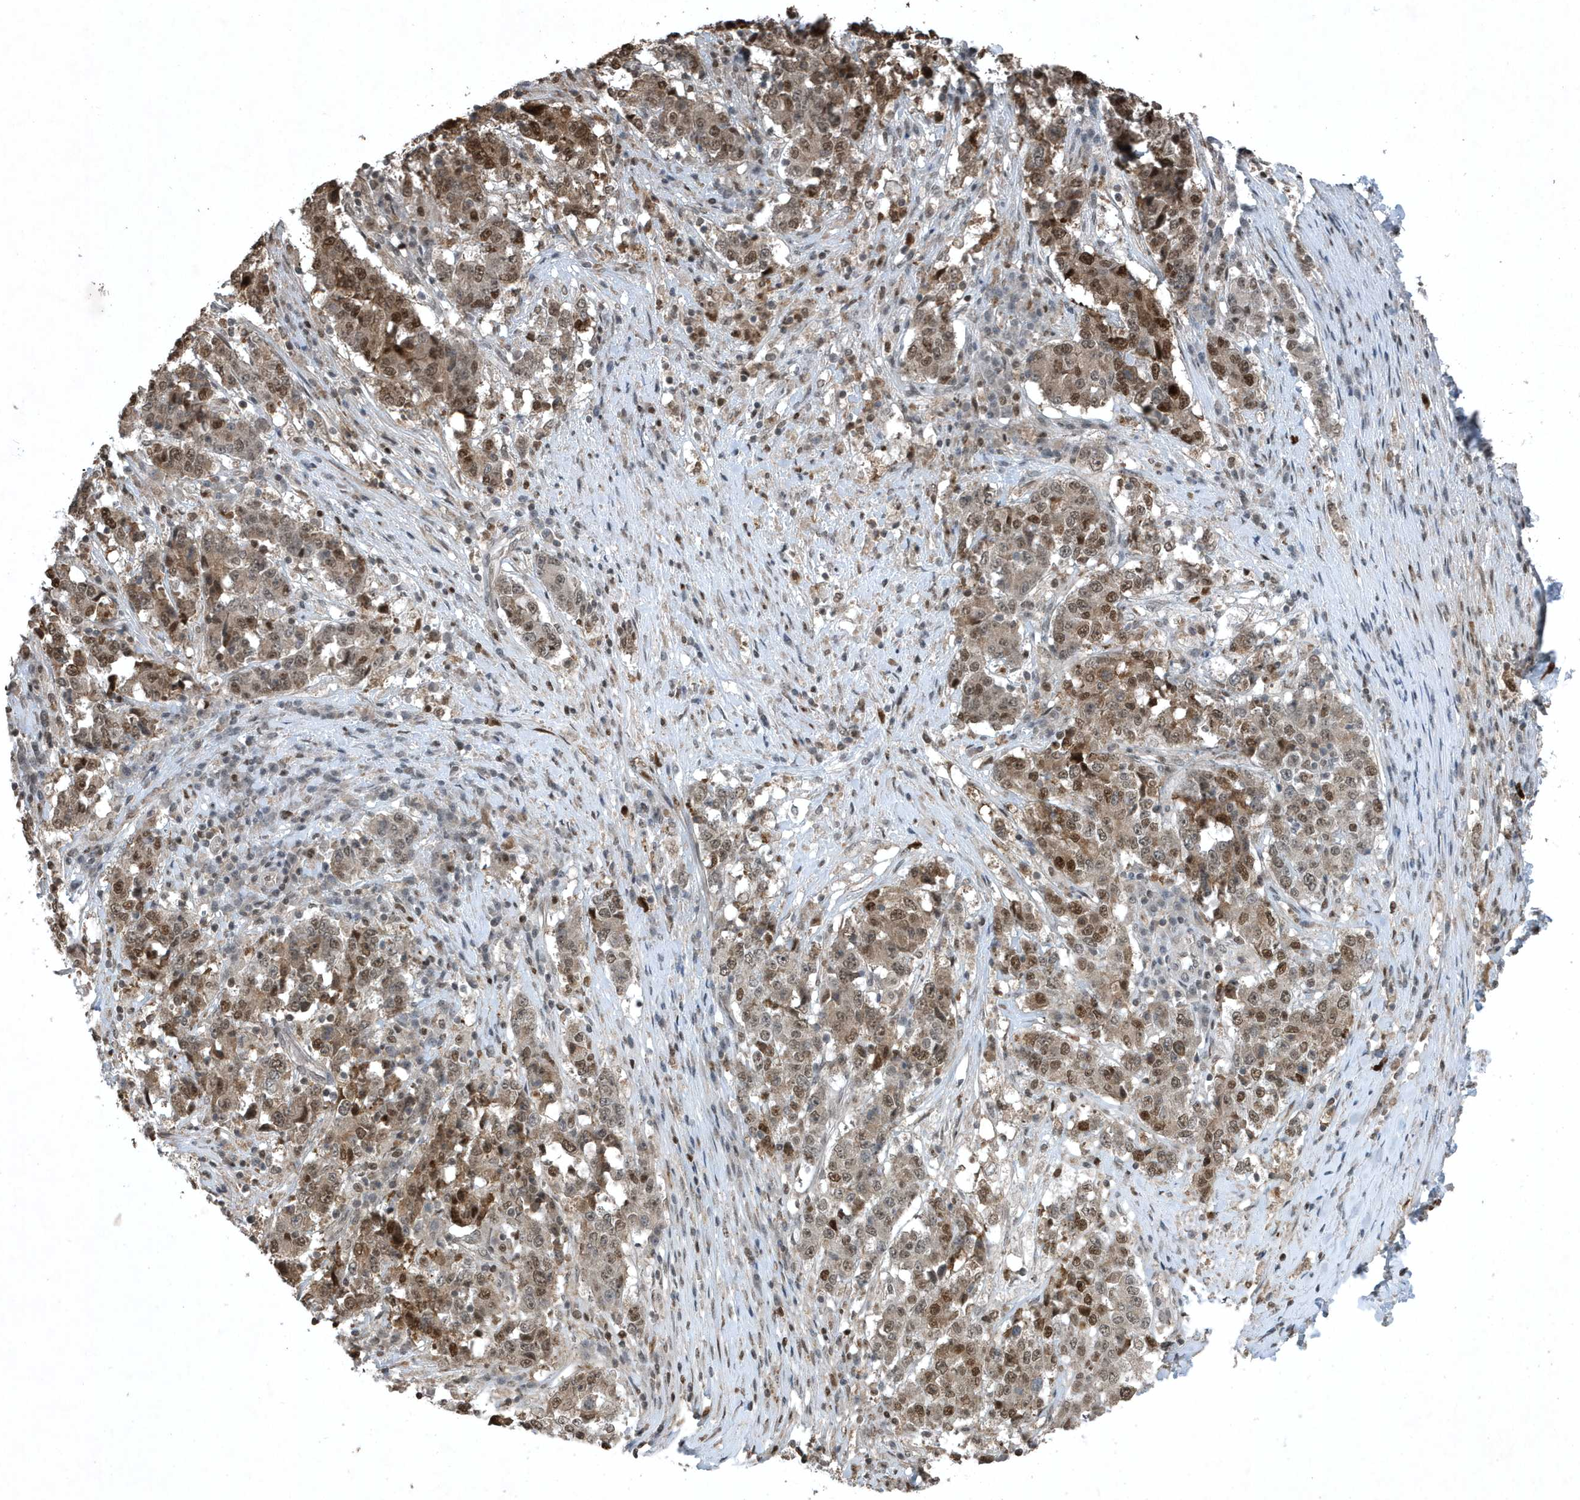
{"staining": {"intensity": "moderate", "quantity": ">75%", "location": "cytoplasmic/membranous,nuclear"}, "tissue": "stomach cancer", "cell_type": "Tumor cells", "image_type": "cancer", "snomed": [{"axis": "morphology", "description": "Adenocarcinoma, NOS"}, {"axis": "topography", "description": "Stomach"}], "caption": "Protein expression analysis of human stomach cancer reveals moderate cytoplasmic/membranous and nuclear staining in approximately >75% of tumor cells.", "gene": "HSPA1A", "patient": {"sex": "male", "age": 59}}